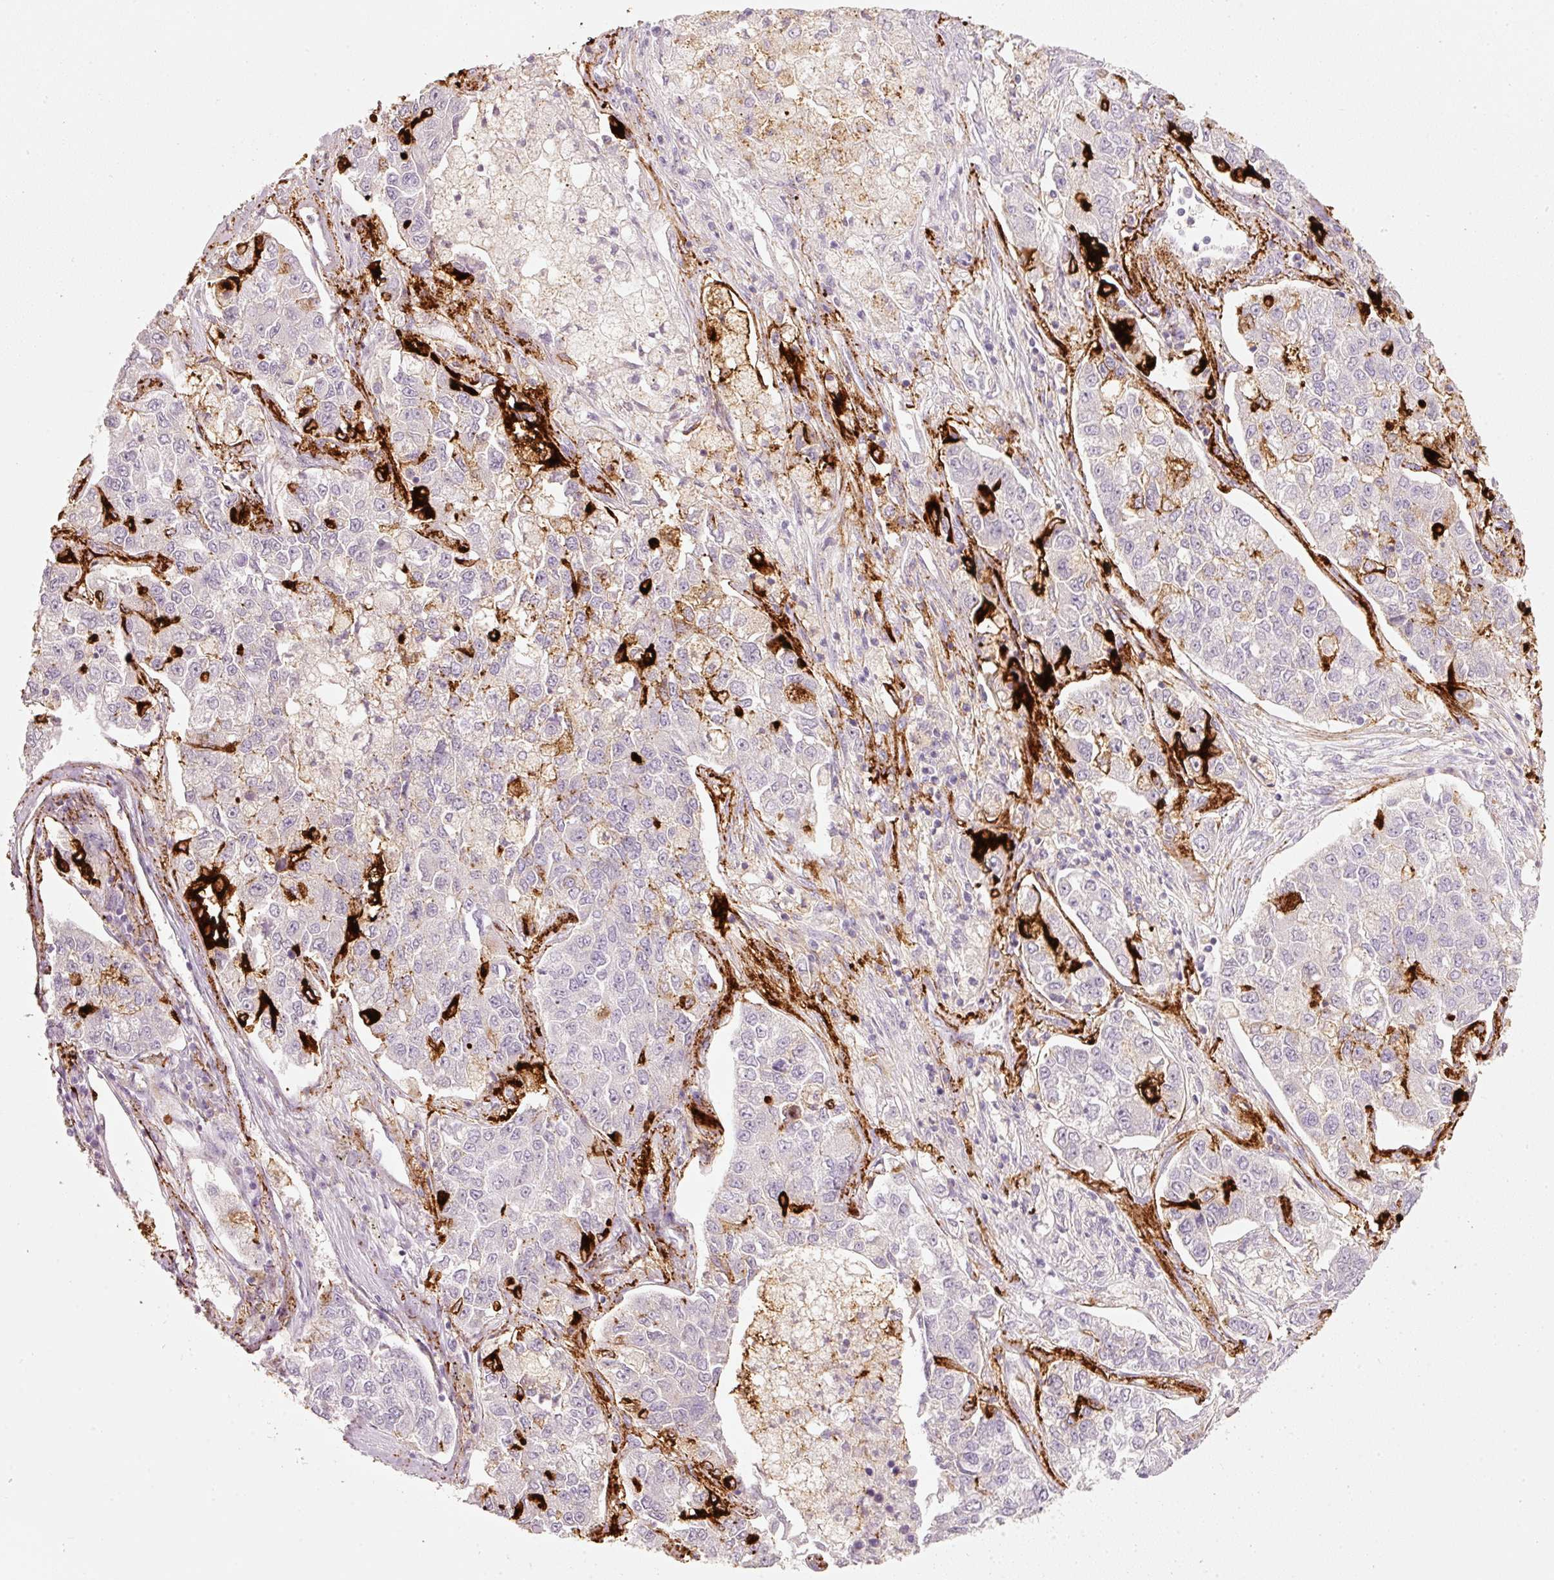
{"staining": {"intensity": "negative", "quantity": "none", "location": "none"}, "tissue": "lung cancer", "cell_type": "Tumor cells", "image_type": "cancer", "snomed": [{"axis": "morphology", "description": "Adenocarcinoma, NOS"}, {"axis": "topography", "description": "Lung"}], "caption": "Tumor cells show no significant staining in adenocarcinoma (lung). Brightfield microscopy of IHC stained with DAB (brown) and hematoxylin (blue), captured at high magnification.", "gene": "STEAP1", "patient": {"sex": "male", "age": 49}}